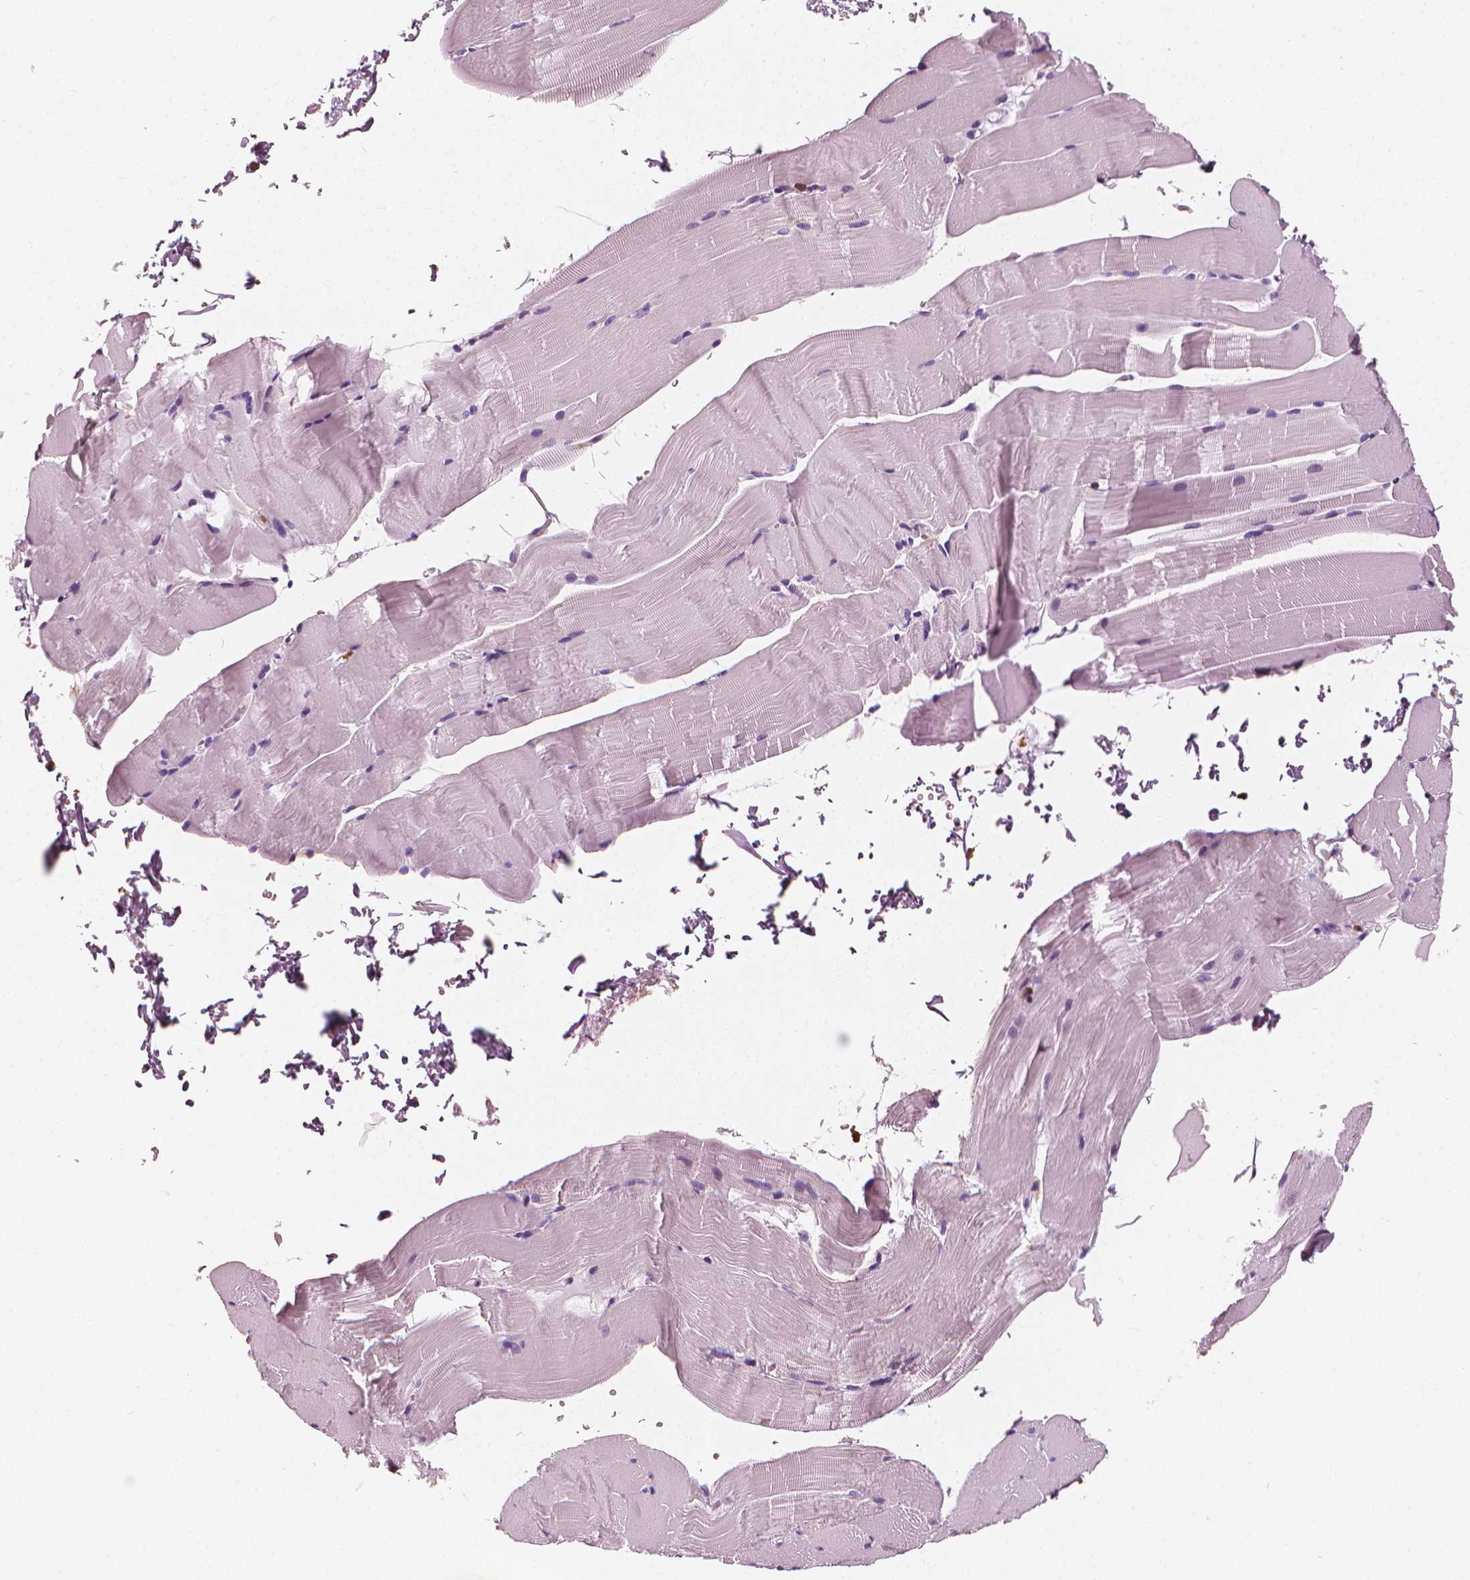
{"staining": {"intensity": "negative", "quantity": "none", "location": "none"}, "tissue": "skeletal muscle", "cell_type": "Myocytes", "image_type": "normal", "snomed": [{"axis": "morphology", "description": "Normal tissue, NOS"}, {"axis": "topography", "description": "Skeletal muscle"}], "caption": "IHC of normal skeletal muscle shows no positivity in myocytes.", "gene": "PTPRC", "patient": {"sex": "female", "age": 37}}